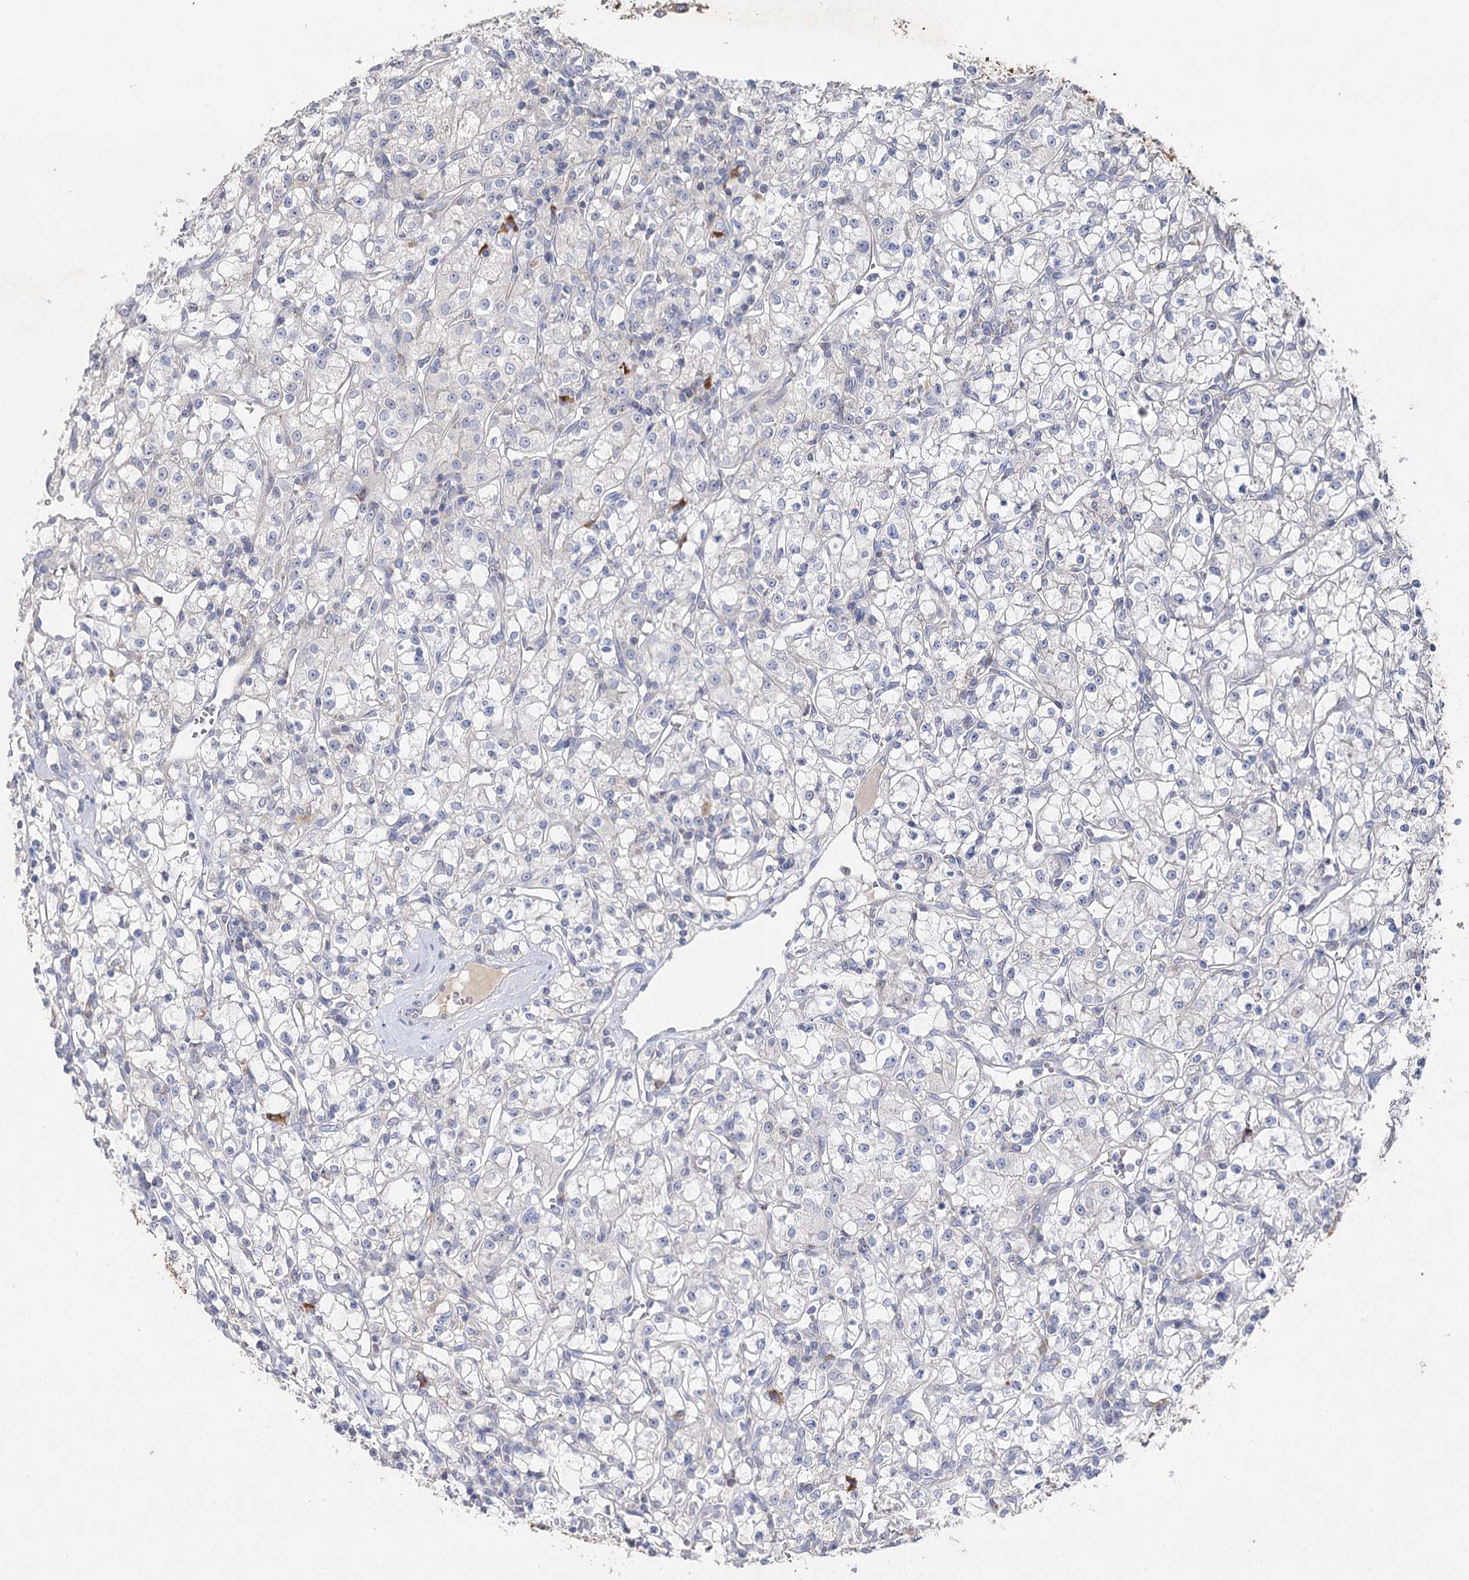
{"staining": {"intensity": "negative", "quantity": "none", "location": "none"}, "tissue": "renal cancer", "cell_type": "Tumor cells", "image_type": "cancer", "snomed": [{"axis": "morphology", "description": "Adenocarcinoma, NOS"}, {"axis": "topography", "description": "Kidney"}], "caption": "Human renal cancer (adenocarcinoma) stained for a protein using IHC exhibits no staining in tumor cells.", "gene": "IL1RAP", "patient": {"sex": "female", "age": 59}}